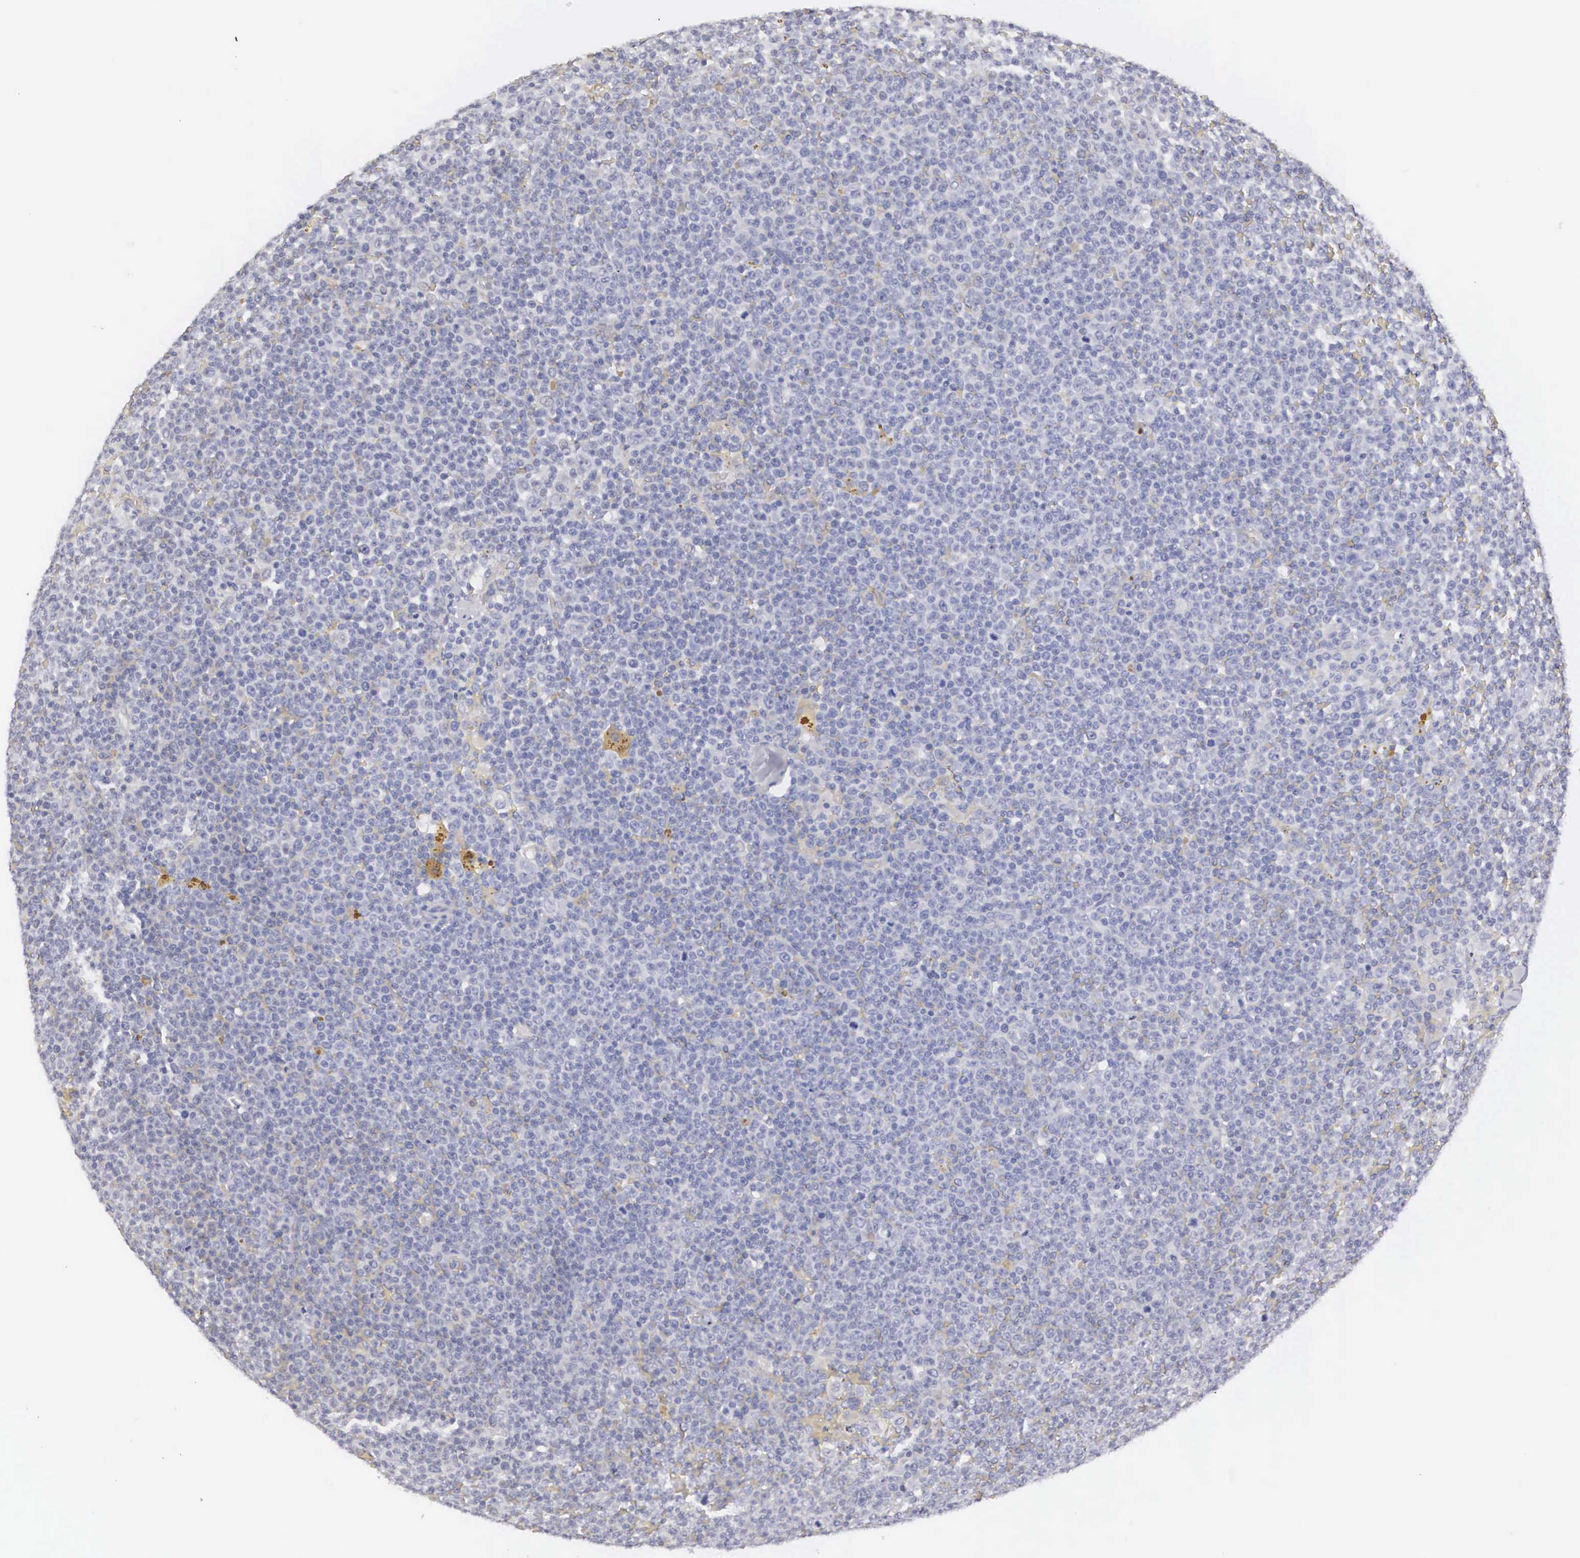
{"staining": {"intensity": "negative", "quantity": "none", "location": "none"}, "tissue": "lymphoma", "cell_type": "Tumor cells", "image_type": "cancer", "snomed": [{"axis": "morphology", "description": "Malignant lymphoma, non-Hodgkin's type, Low grade"}, {"axis": "topography", "description": "Lymph node"}], "caption": "This is an immunohistochemistry photomicrograph of human low-grade malignant lymphoma, non-Hodgkin's type. There is no expression in tumor cells.", "gene": "ARMCX3", "patient": {"sex": "male", "age": 50}}